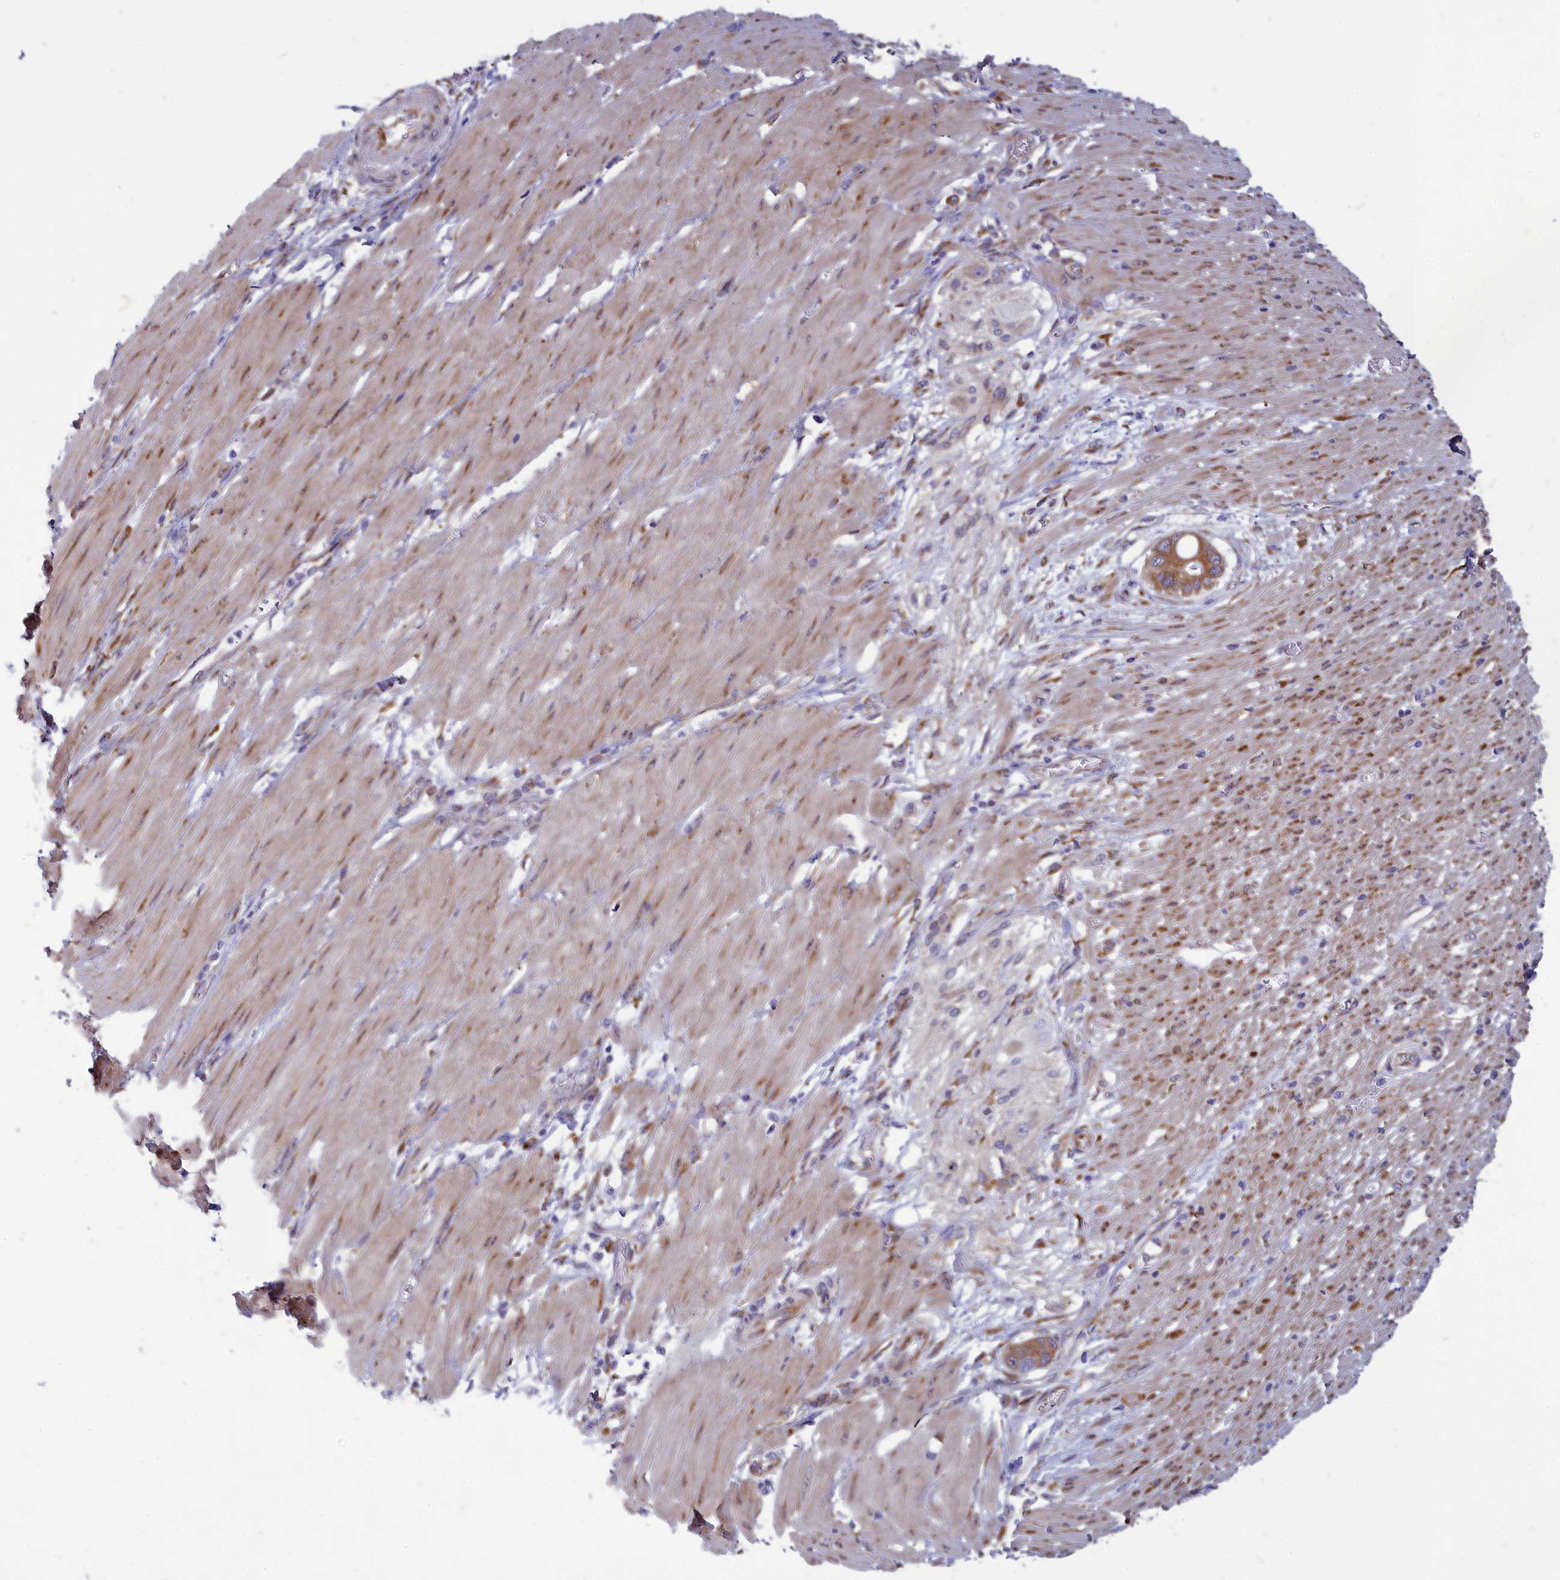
{"staining": {"intensity": "moderate", "quantity": ">75%", "location": "cytoplasmic/membranous"}, "tissue": "pancreatic cancer", "cell_type": "Tumor cells", "image_type": "cancer", "snomed": [{"axis": "morphology", "description": "Adenocarcinoma, NOS"}, {"axis": "topography", "description": "Pancreas"}], "caption": "Human pancreatic cancer stained with a brown dye demonstrates moderate cytoplasmic/membranous positive staining in about >75% of tumor cells.", "gene": "CENATAC", "patient": {"sex": "male", "age": 68}}